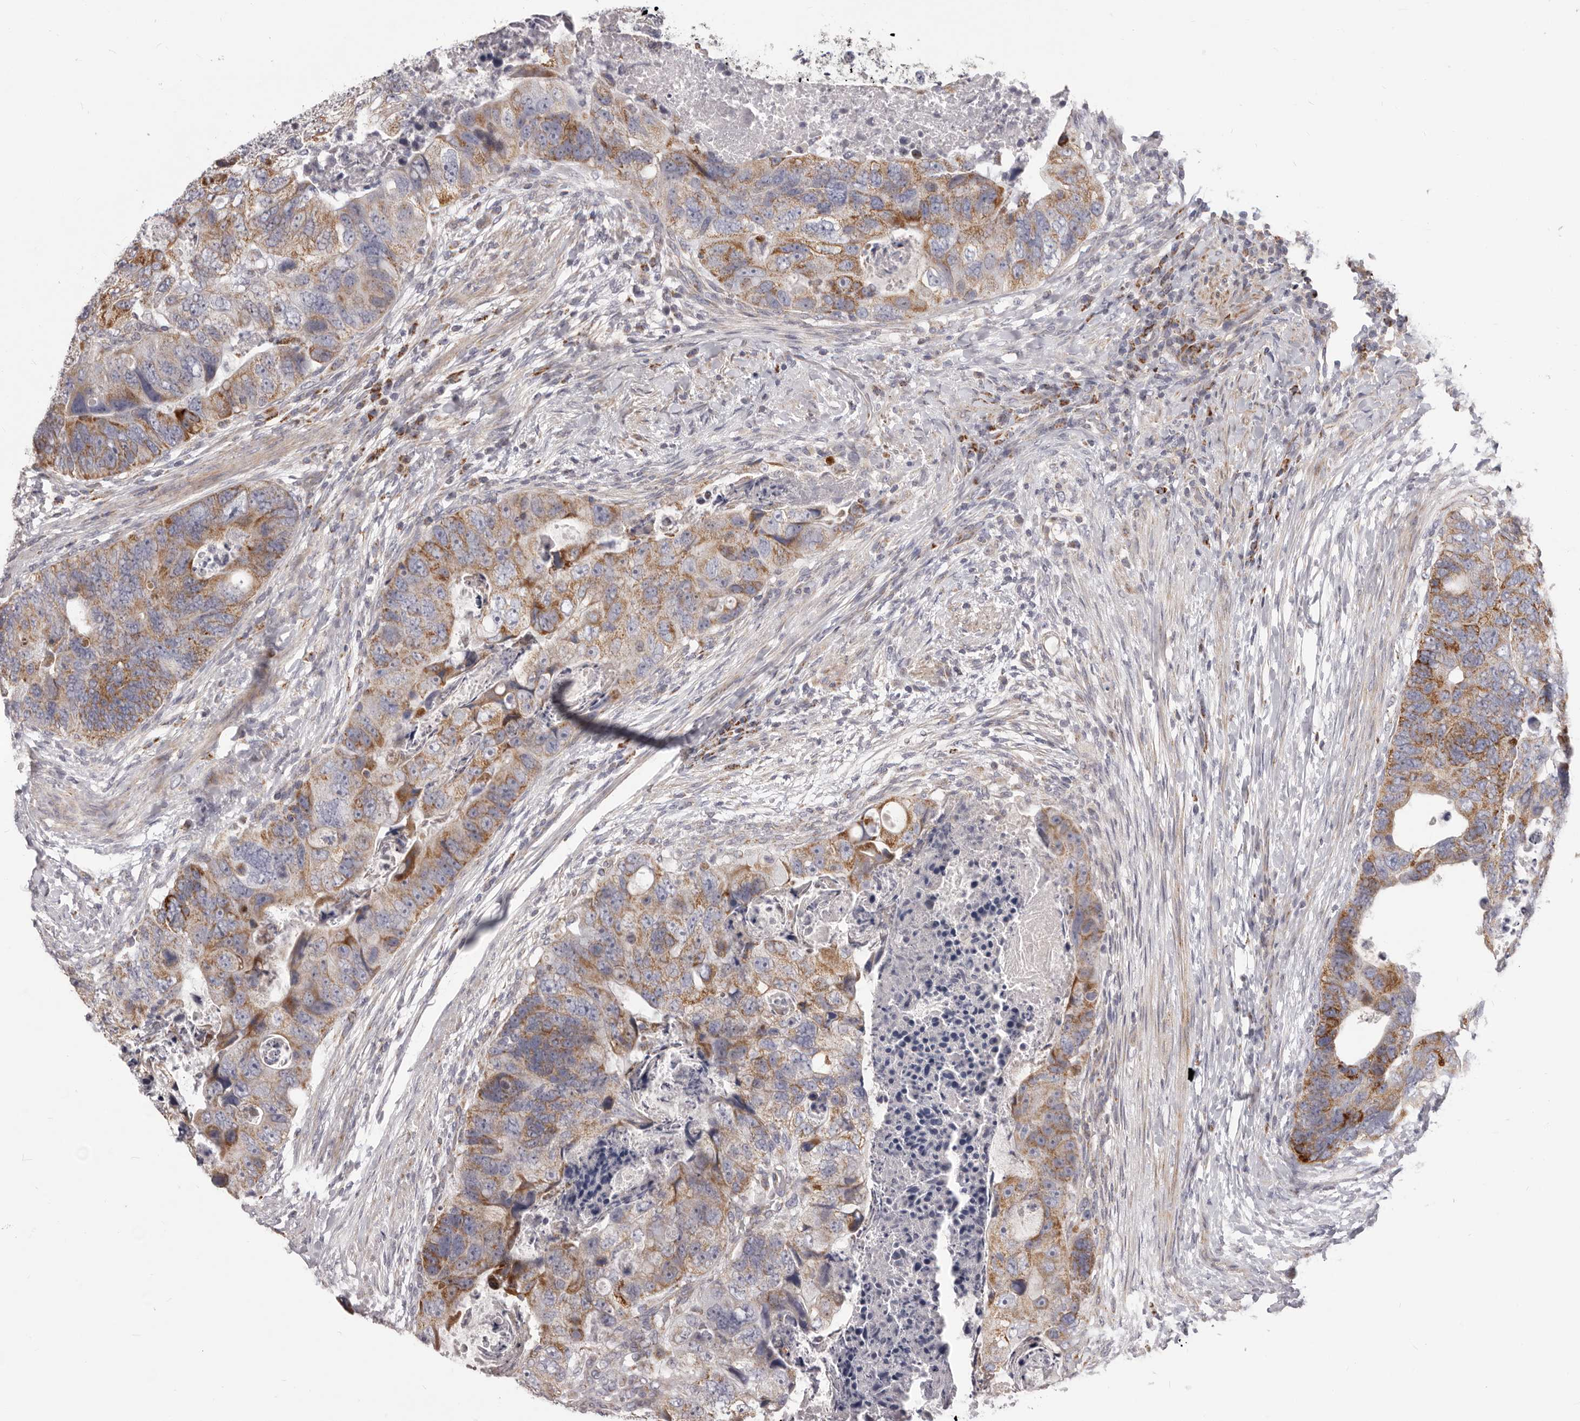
{"staining": {"intensity": "moderate", "quantity": ">75%", "location": "cytoplasmic/membranous"}, "tissue": "colorectal cancer", "cell_type": "Tumor cells", "image_type": "cancer", "snomed": [{"axis": "morphology", "description": "Adenocarcinoma, NOS"}, {"axis": "topography", "description": "Rectum"}], "caption": "There is medium levels of moderate cytoplasmic/membranous positivity in tumor cells of colorectal cancer (adenocarcinoma), as demonstrated by immunohistochemical staining (brown color).", "gene": "PRMT2", "patient": {"sex": "male", "age": 59}}